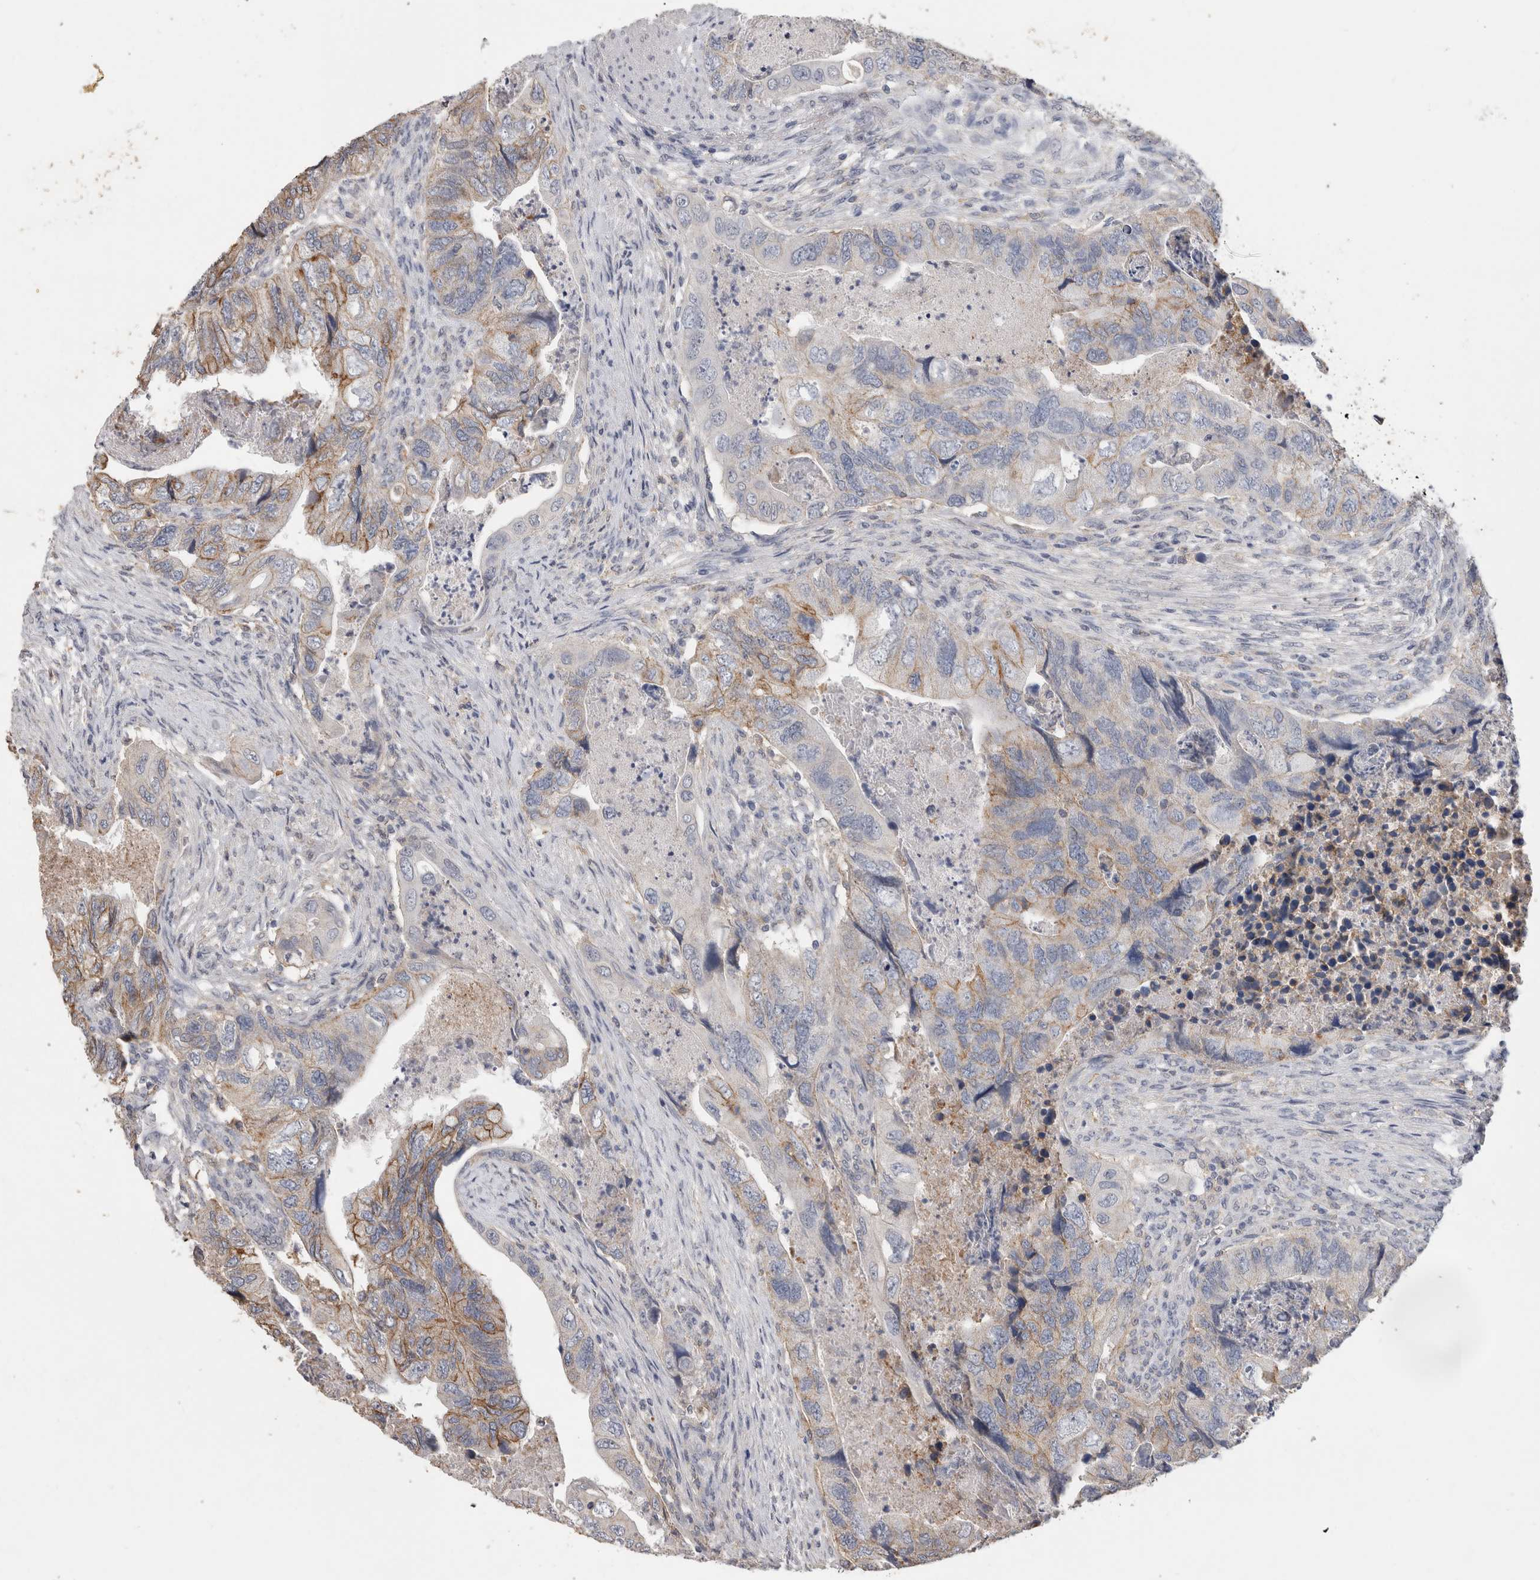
{"staining": {"intensity": "moderate", "quantity": "<25%", "location": "cytoplasmic/membranous"}, "tissue": "colorectal cancer", "cell_type": "Tumor cells", "image_type": "cancer", "snomed": [{"axis": "morphology", "description": "Adenocarcinoma, NOS"}, {"axis": "topography", "description": "Rectum"}], "caption": "Moderate cytoplasmic/membranous expression for a protein is appreciated in approximately <25% of tumor cells of colorectal cancer using IHC.", "gene": "CNTFR", "patient": {"sex": "male", "age": 63}}